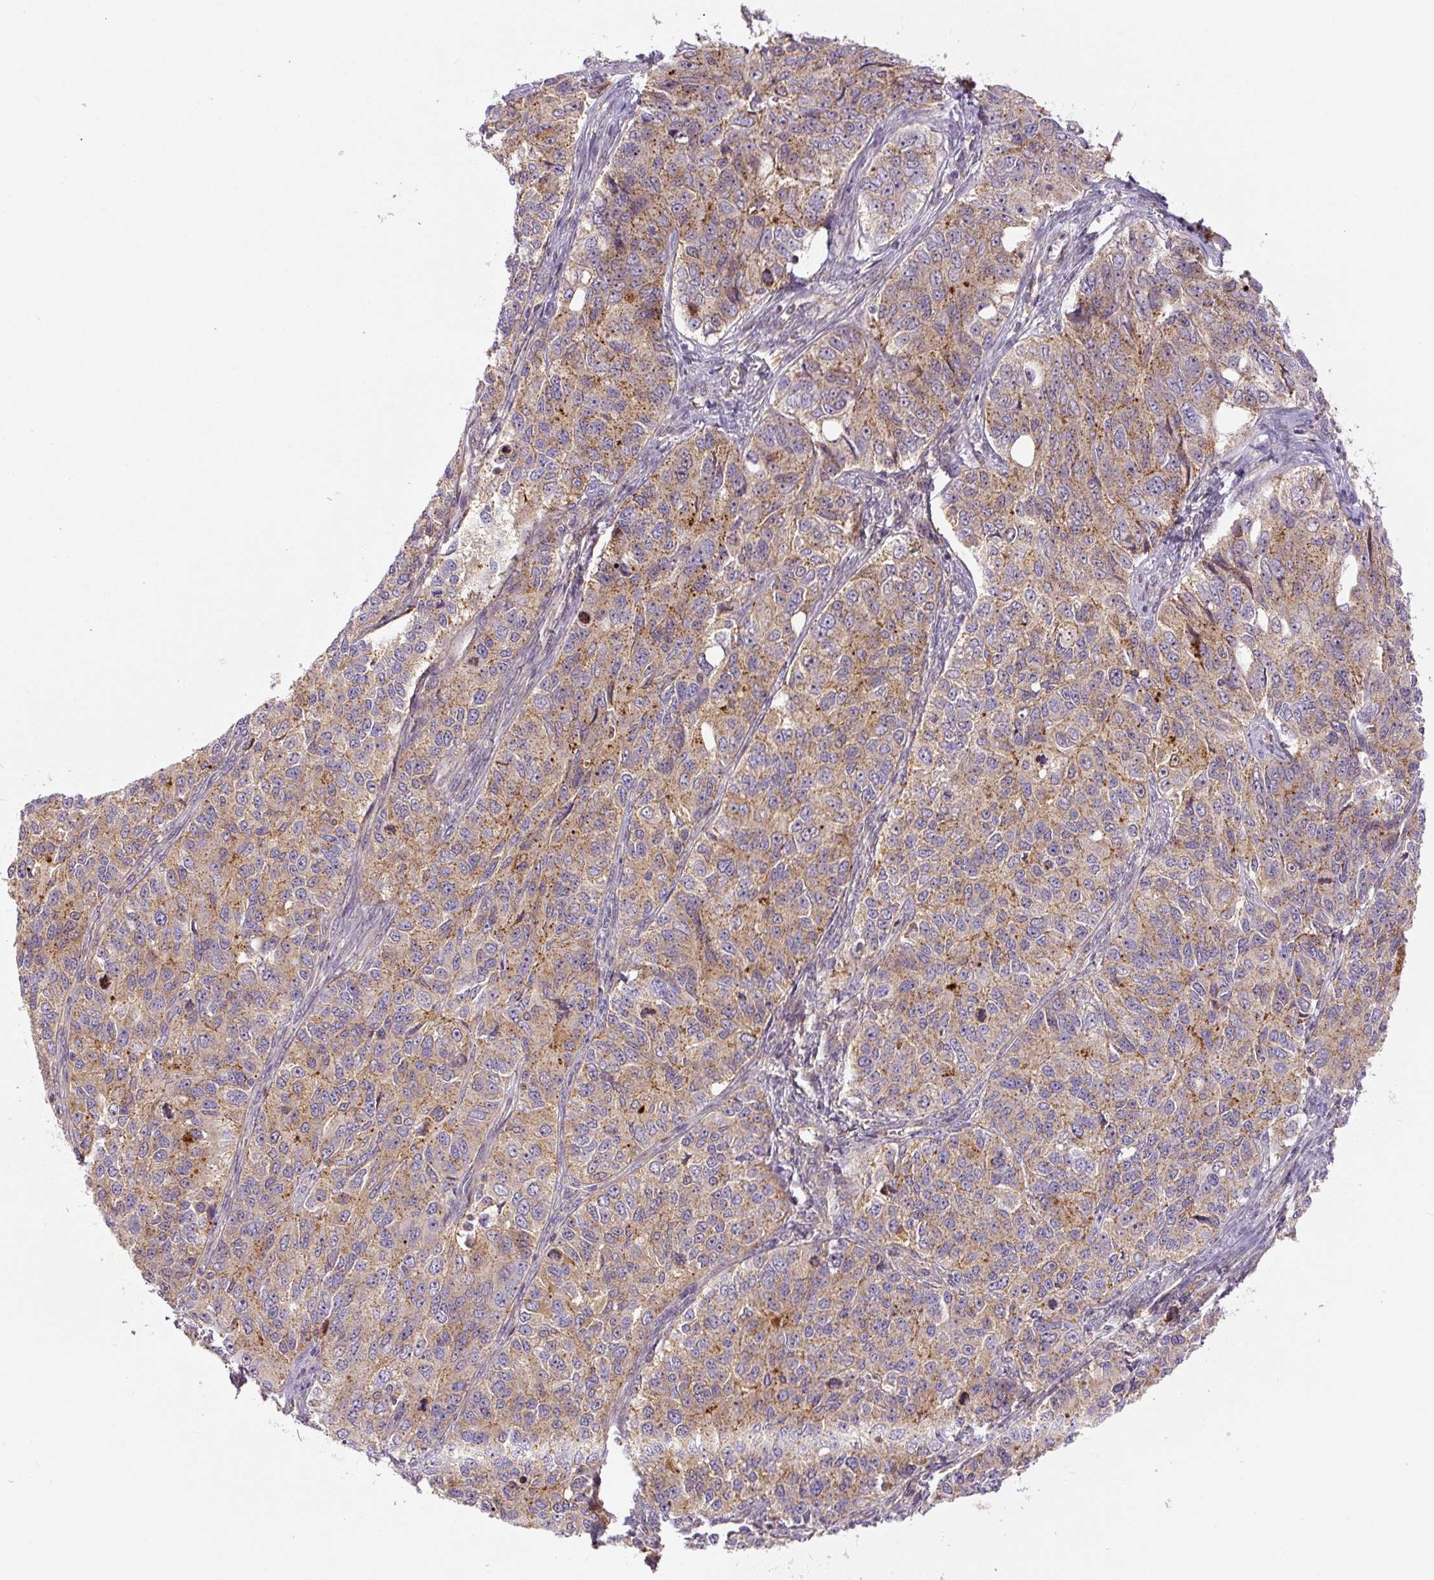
{"staining": {"intensity": "moderate", "quantity": ">75%", "location": "cytoplasmic/membranous"}, "tissue": "ovarian cancer", "cell_type": "Tumor cells", "image_type": "cancer", "snomed": [{"axis": "morphology", "description": "Carcinoma, endometroid"}, {"axis": "topography", "description": "Ovary"}], "caption": "Ovarian endometroid carcinoma tissue reveals moderate cytoplasmic/membranous staining in about >75% of tumor cells, visualized by immunohistochemistry.", "gene": "ZSWIM7", "patient": {"sex": "female", "age": 51}}